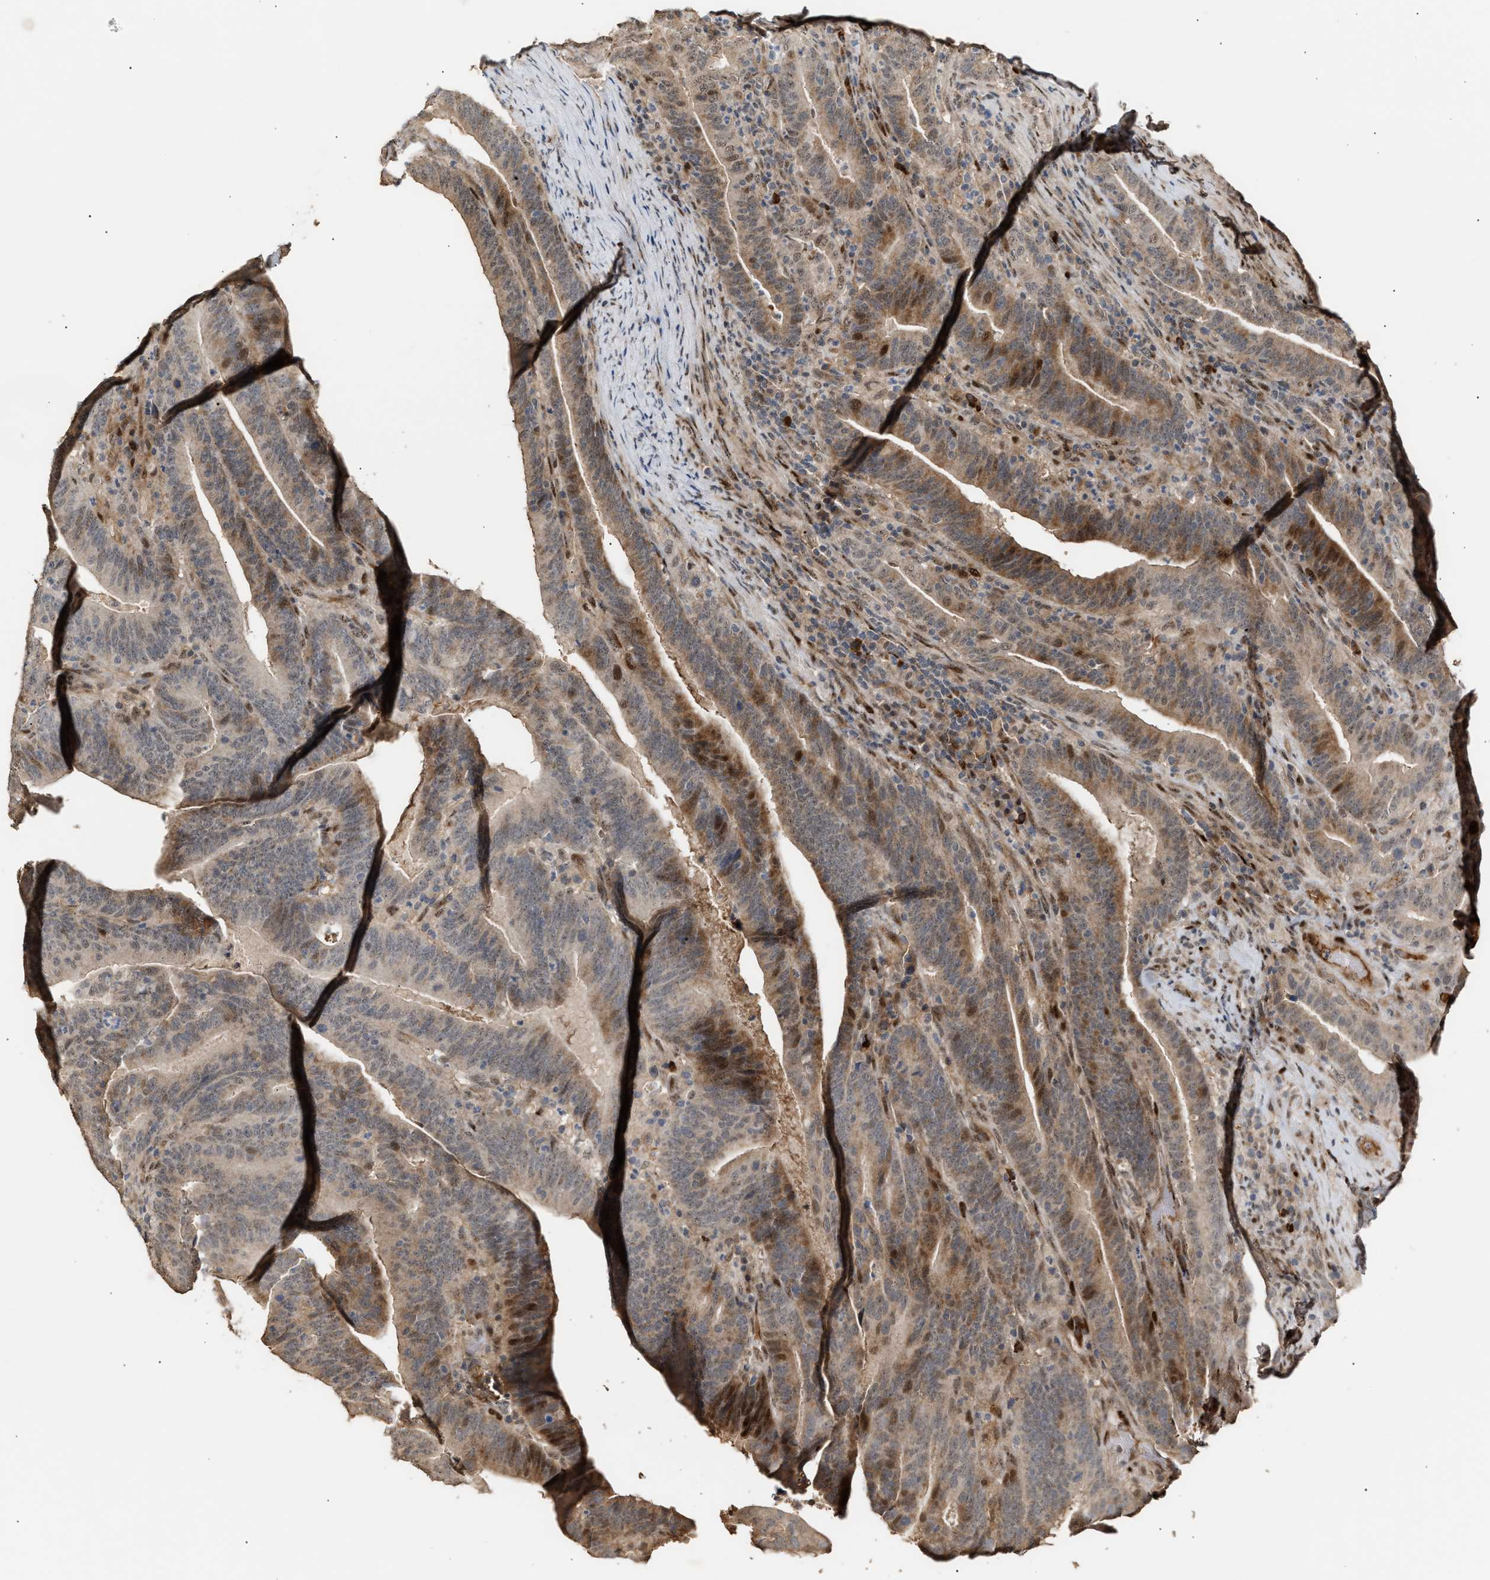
{"staining": {"intensity": "weak", "quantity": ">75%", "location": "cytoplasmic/membranous,nuclear"}, "tissue": "colorectal cancer", "cell_type": "Tumor cells", "image_type": "cancer", "snomed": [{"axis": "morphology", "description": "Adenocarcinoma, NOS"}, {"axis": "topography", "description": "Colon"}], "caption": "IHC micrograph of neoplastic tissue: colorectal adenocarcinoma stained using IHC exhibits low levels of weak protein expression localized specifically in the cytoplasmic/membranous and nuclear of tumor cells, appearing as a cytoplasmic/membranous and nuclear brown color.", "gene": "ZFAND5", "patient": {"sex": "female", "age": 66}}